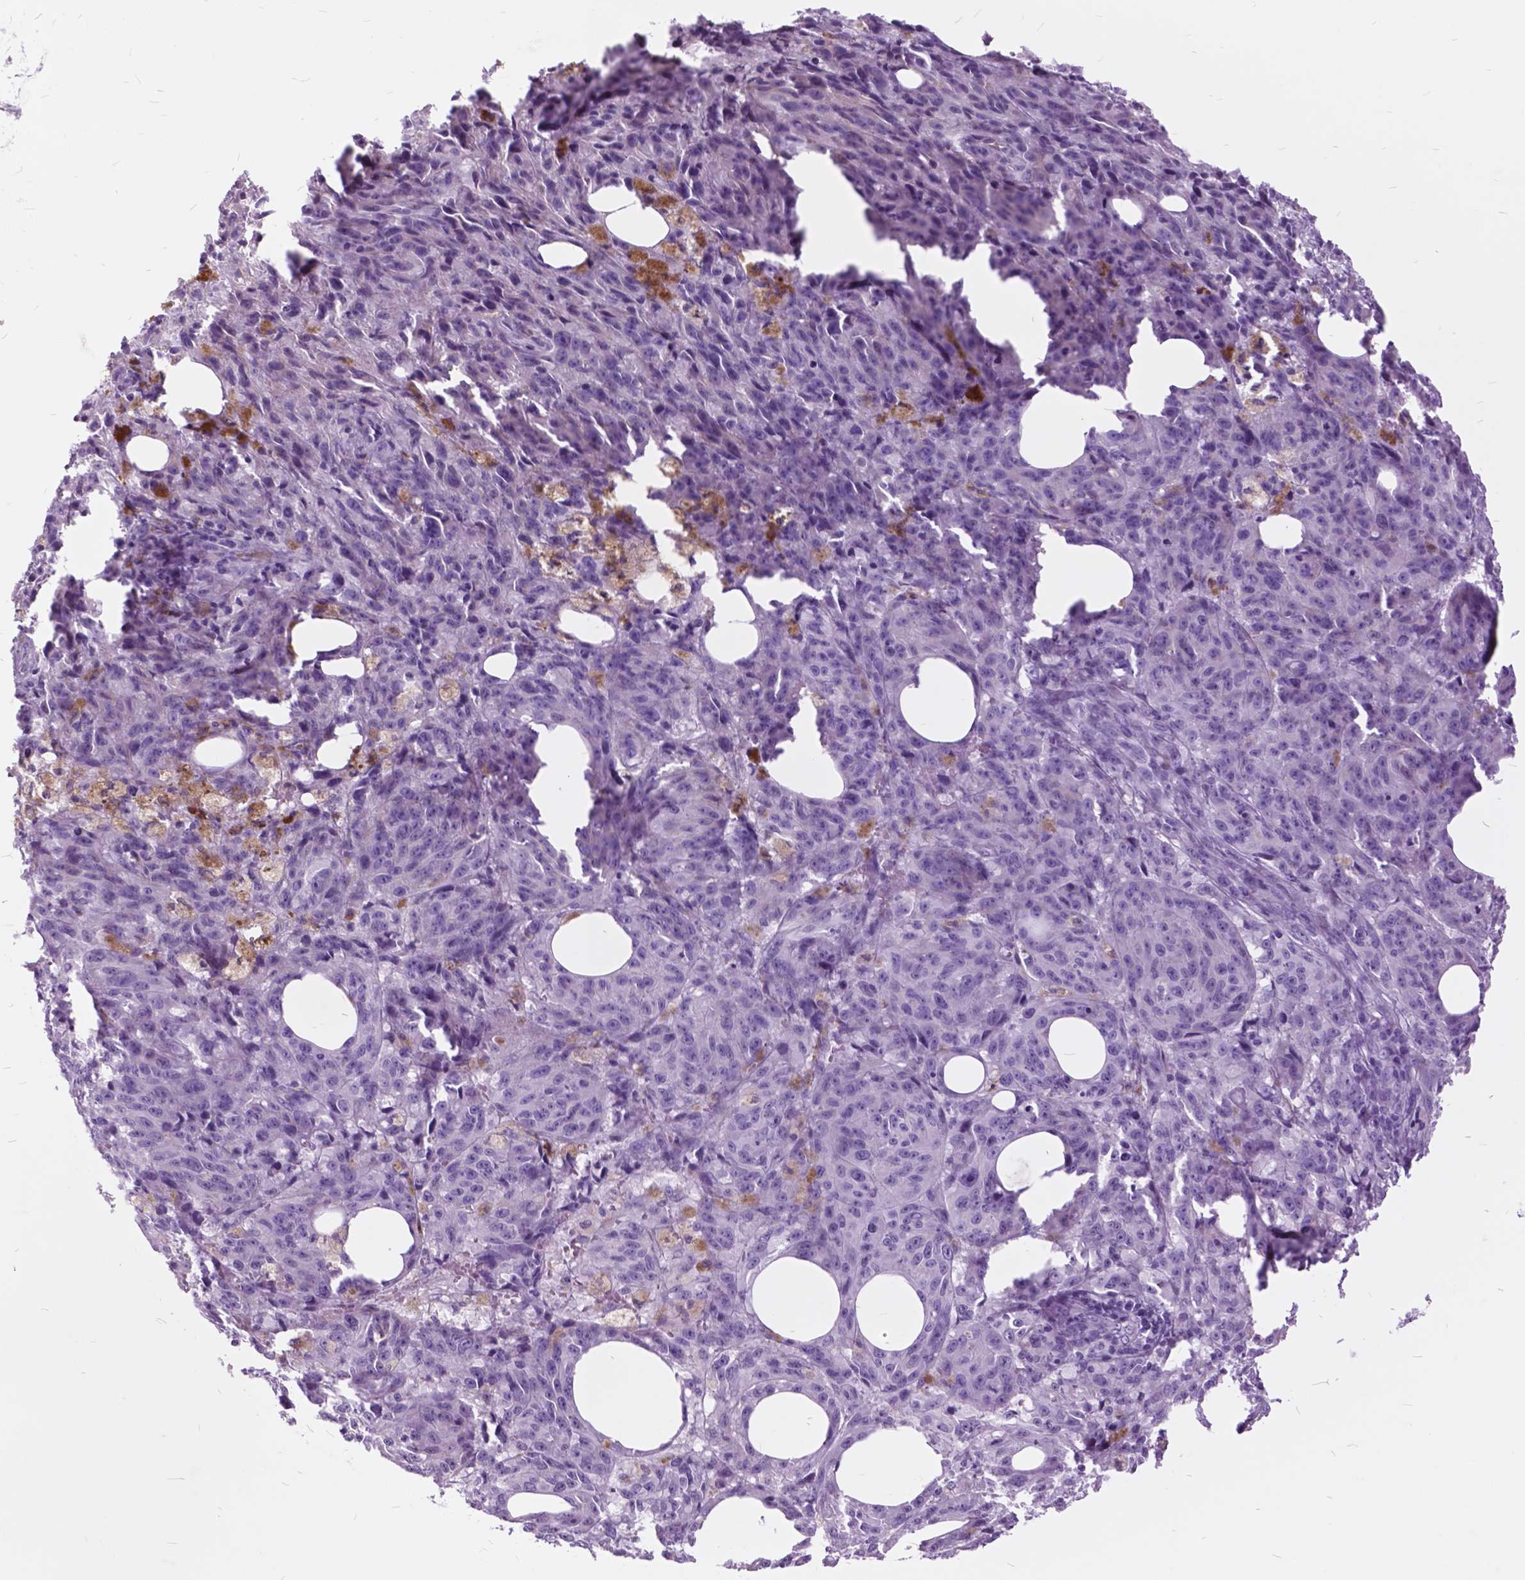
{"staining": {"intensity": "negative", "quantity": "none", "location": "none"}, "tissue": "melanoma", "cell_type": "Tumor cells", "image_type": "cancer", "snomed": [{"axis": "morphology", "description": "Malignant melanoma, NOS"}, {"axis": "topography", "description": "Skin"}], "caption": "DAB (3,3'-diaminobenzidine) immunohistochemical staining of human malignant melanoma shows no significant positivity in tumor cells.", "gene": "GDF9", "patient": {"sex": "female", "age": 34}}